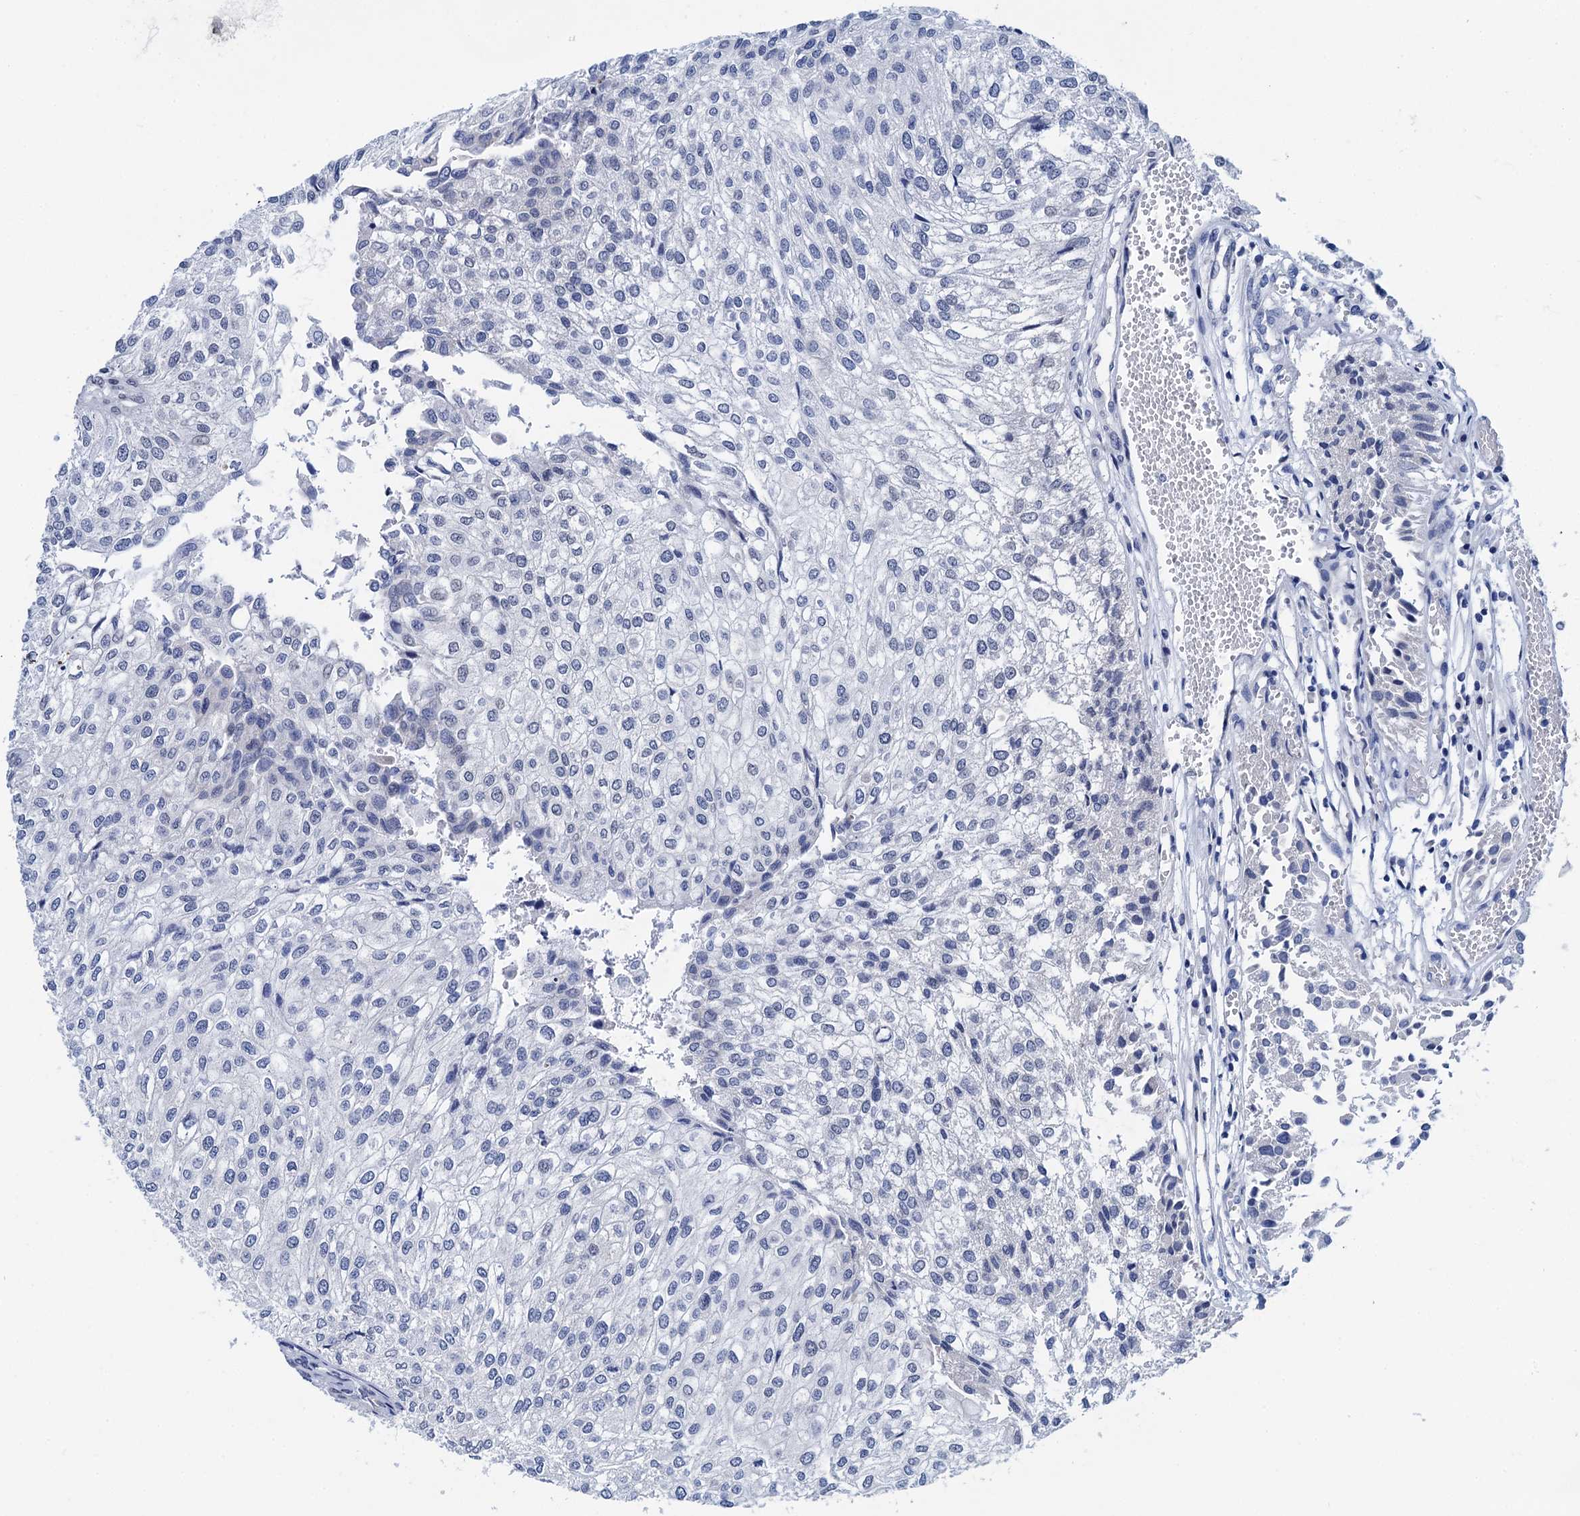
{"staining": {"intensity": "negative", "quantity": "none", "location": "none"}, "tissue": "urothelial cancer", "cell_type": "Tumor cells", "image_type": "cancer", "snomed": [{"axis": "morphology", "description": "Urothelial carcinoma, Low grade"}, {"axis": "topography", "description": "Urinary bladder"}], "caption": "Low-grade urothelial carcinoma stained for a protein using IHC exhibits no expression tumor cells.", "gene": "C16orf87", "patient": {"sex": "female", "age": 89}}